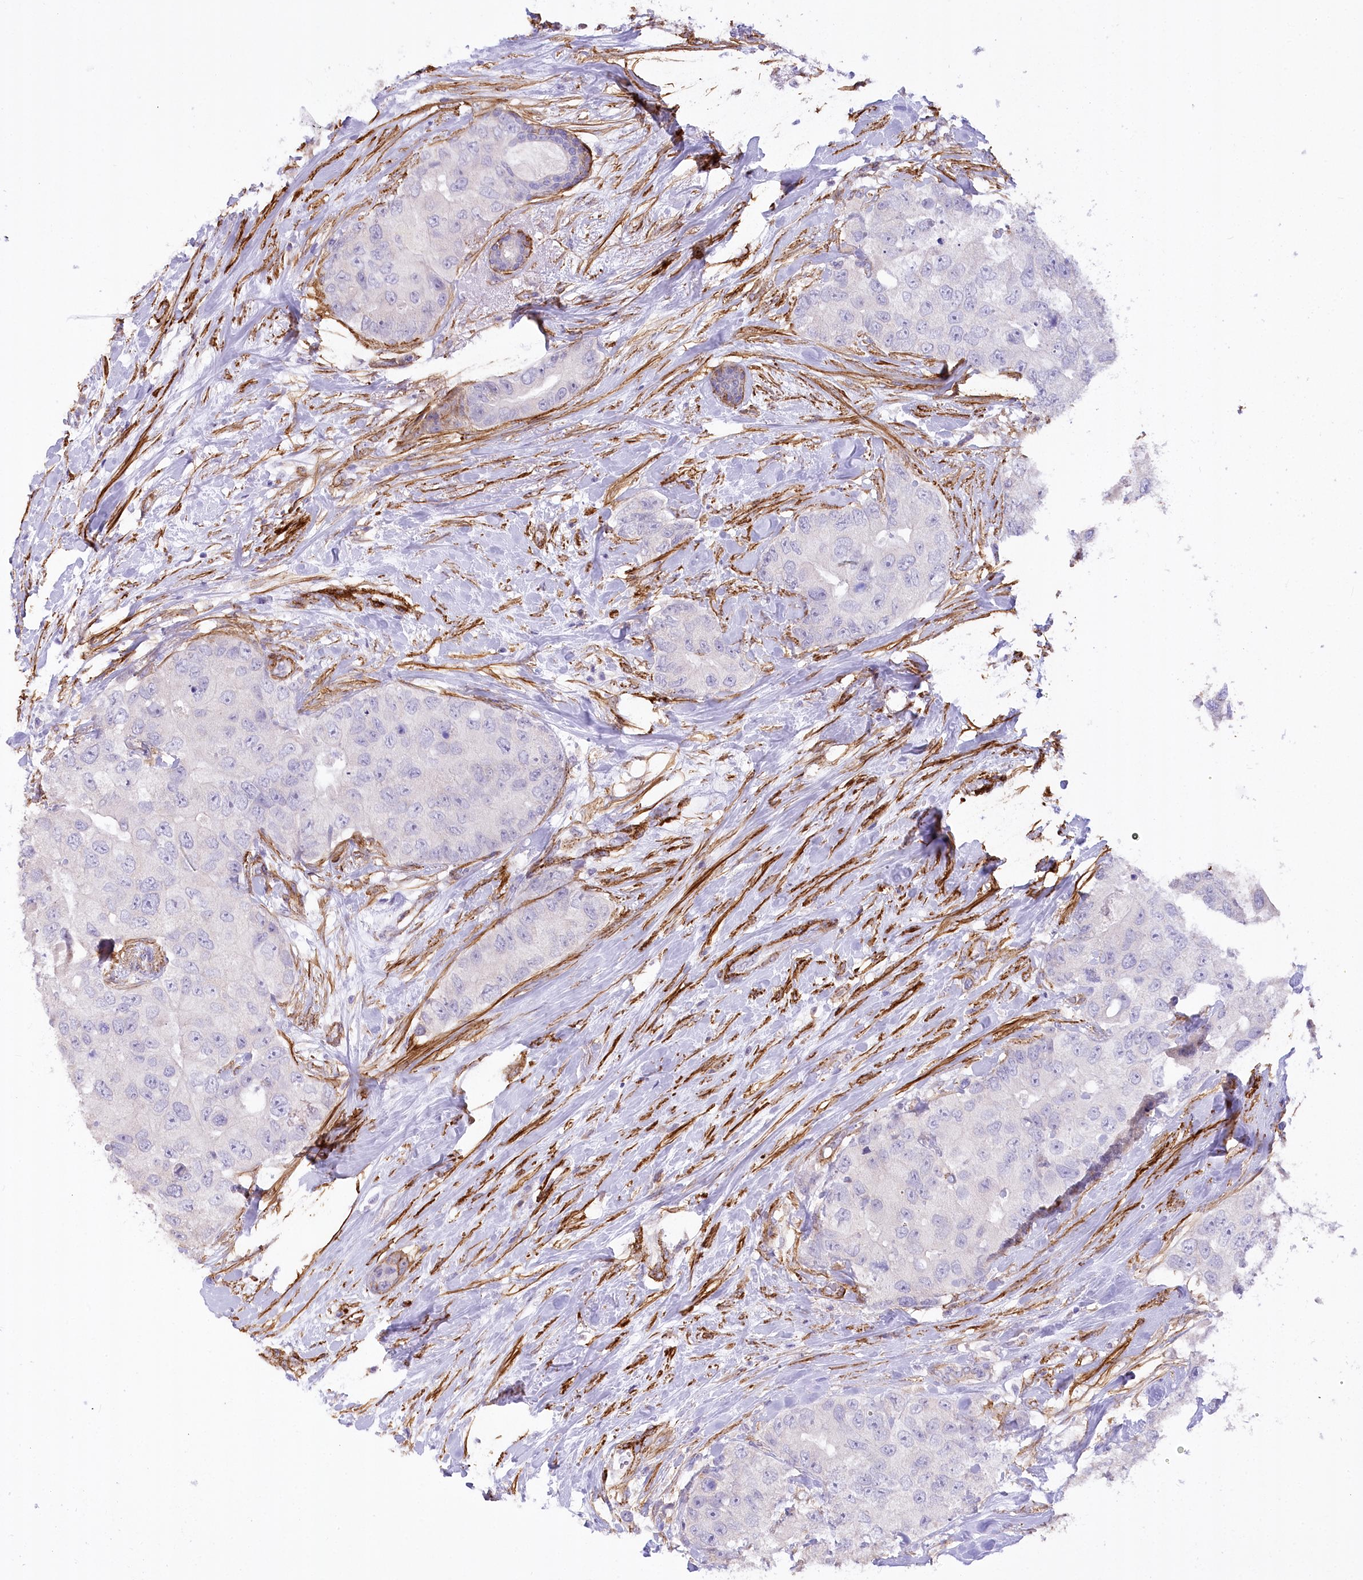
{"staining": {"intensity": "negative", "quantity": "none", "location": "none"}, "tissue": "breast cancer", "cell_type": "Tumor cells", "image_type": "cancer", "snomed": [{"axis": "morphology", "description": "Duct carcinoma"}, {"axis": "topography", "description": "Breast"}], "caption": "Immunohistochemical staining of human breast cancer exhibits no significant staining in tumor cells.", "gene": "SYNPO2", "patient": {"sex": "female", "age": 62}}